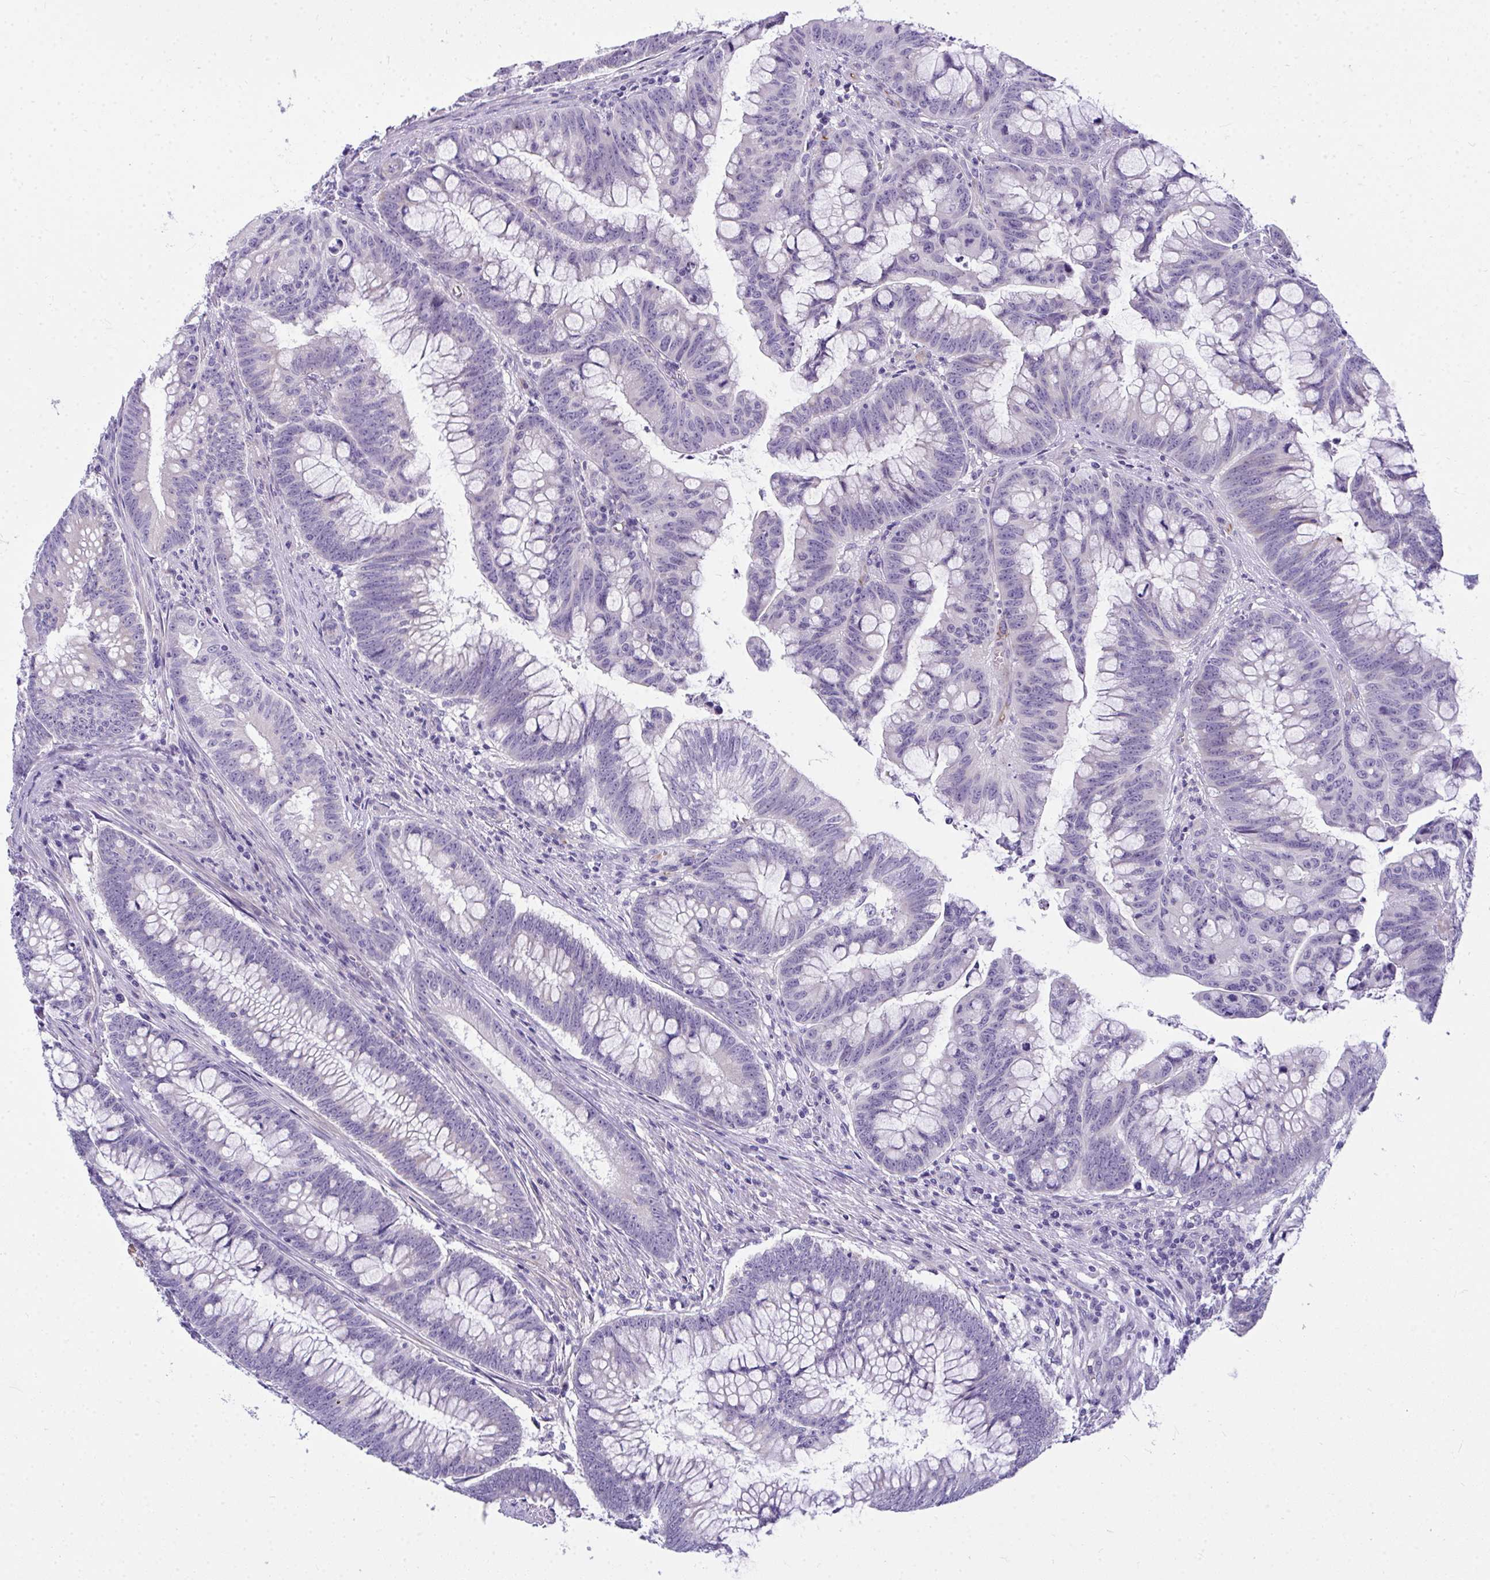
{"staining": {"intensity": "negative", "quantity": "none", "location": "none"}, "tissue": "colorectal cancer", "cell_type": "Tumor cells", "image_type": "cancer", "snomed": [{"axis": "morphology", "description": "Adenocarcinoma, NOS"}, {"axis": "topography", "description": "Colon"}], "caption": "IHC micrograph of colorectal cancer stained for a protein (brown), which shows no positivity in tumor cells. Brightfield microscopy of immunohistochemistry (IHC) stained with DAB (brown) and hematoxylin (blue), captured at high magnification.", "gene": "TSBP1", "patient": {"sex": "male", "age": 62}}